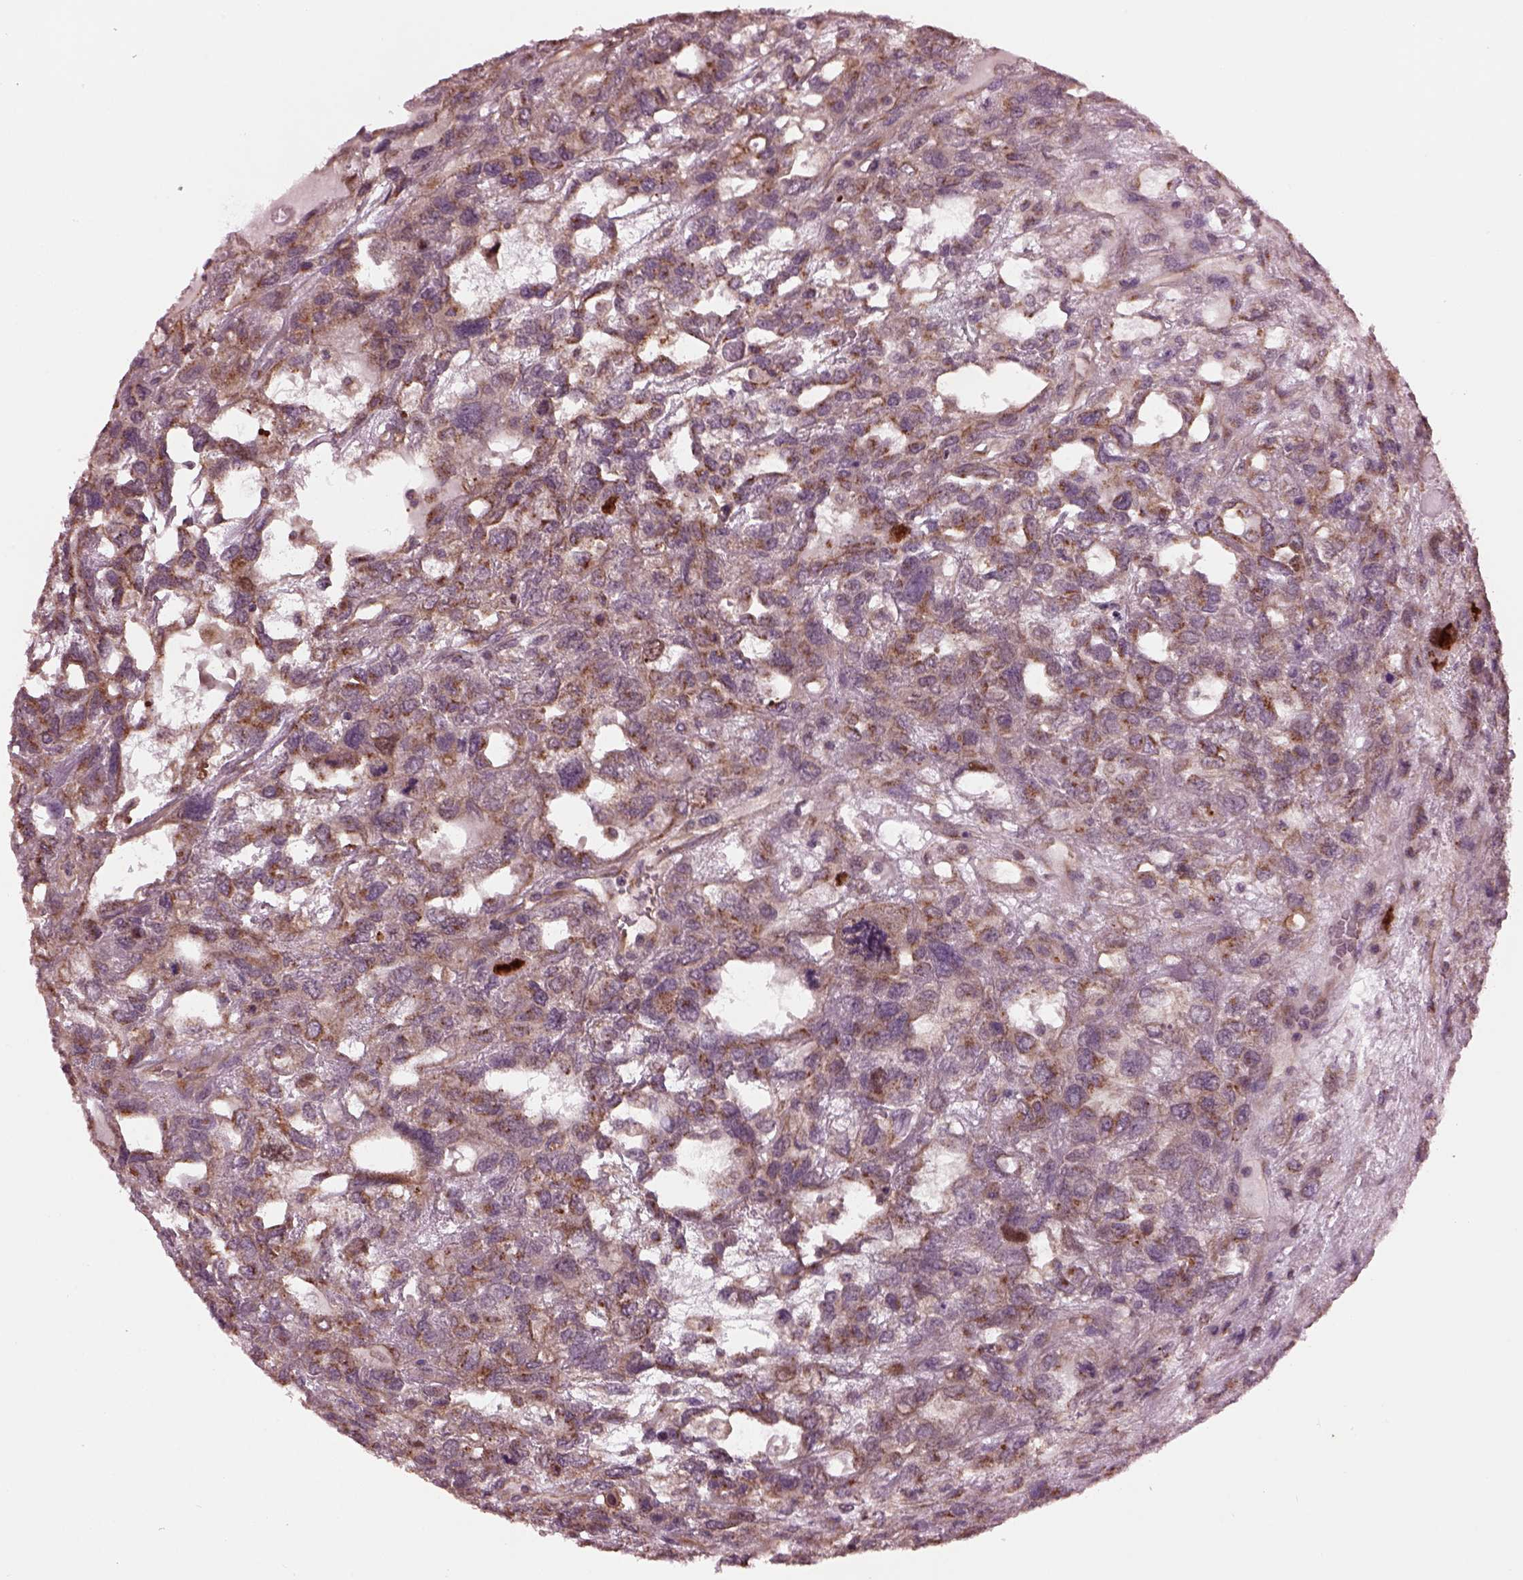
{"staining": {"intensity": "moderate", "quantity": "25%-75%", "location": "cytoplasmic/membranous"}, "tissue": "testis cancer", "cell_type": "Tumor cells", "image_type": "cancer", "snomed": [{"axis": "morphology", "description": "Seminoma, NOS"}, {"axis": "topography", "description": "Testis"}], "caption": "Immunohistochemistry image of testis cancer (seminoma) stained for a protein (brown), which exhibits medium levels of moderate cytoplasmic/membranous positivity in approximately 25%-75% of tumor cells.", "gene": "RUFY3", "patient": {"sex": "male", "age": 52}}